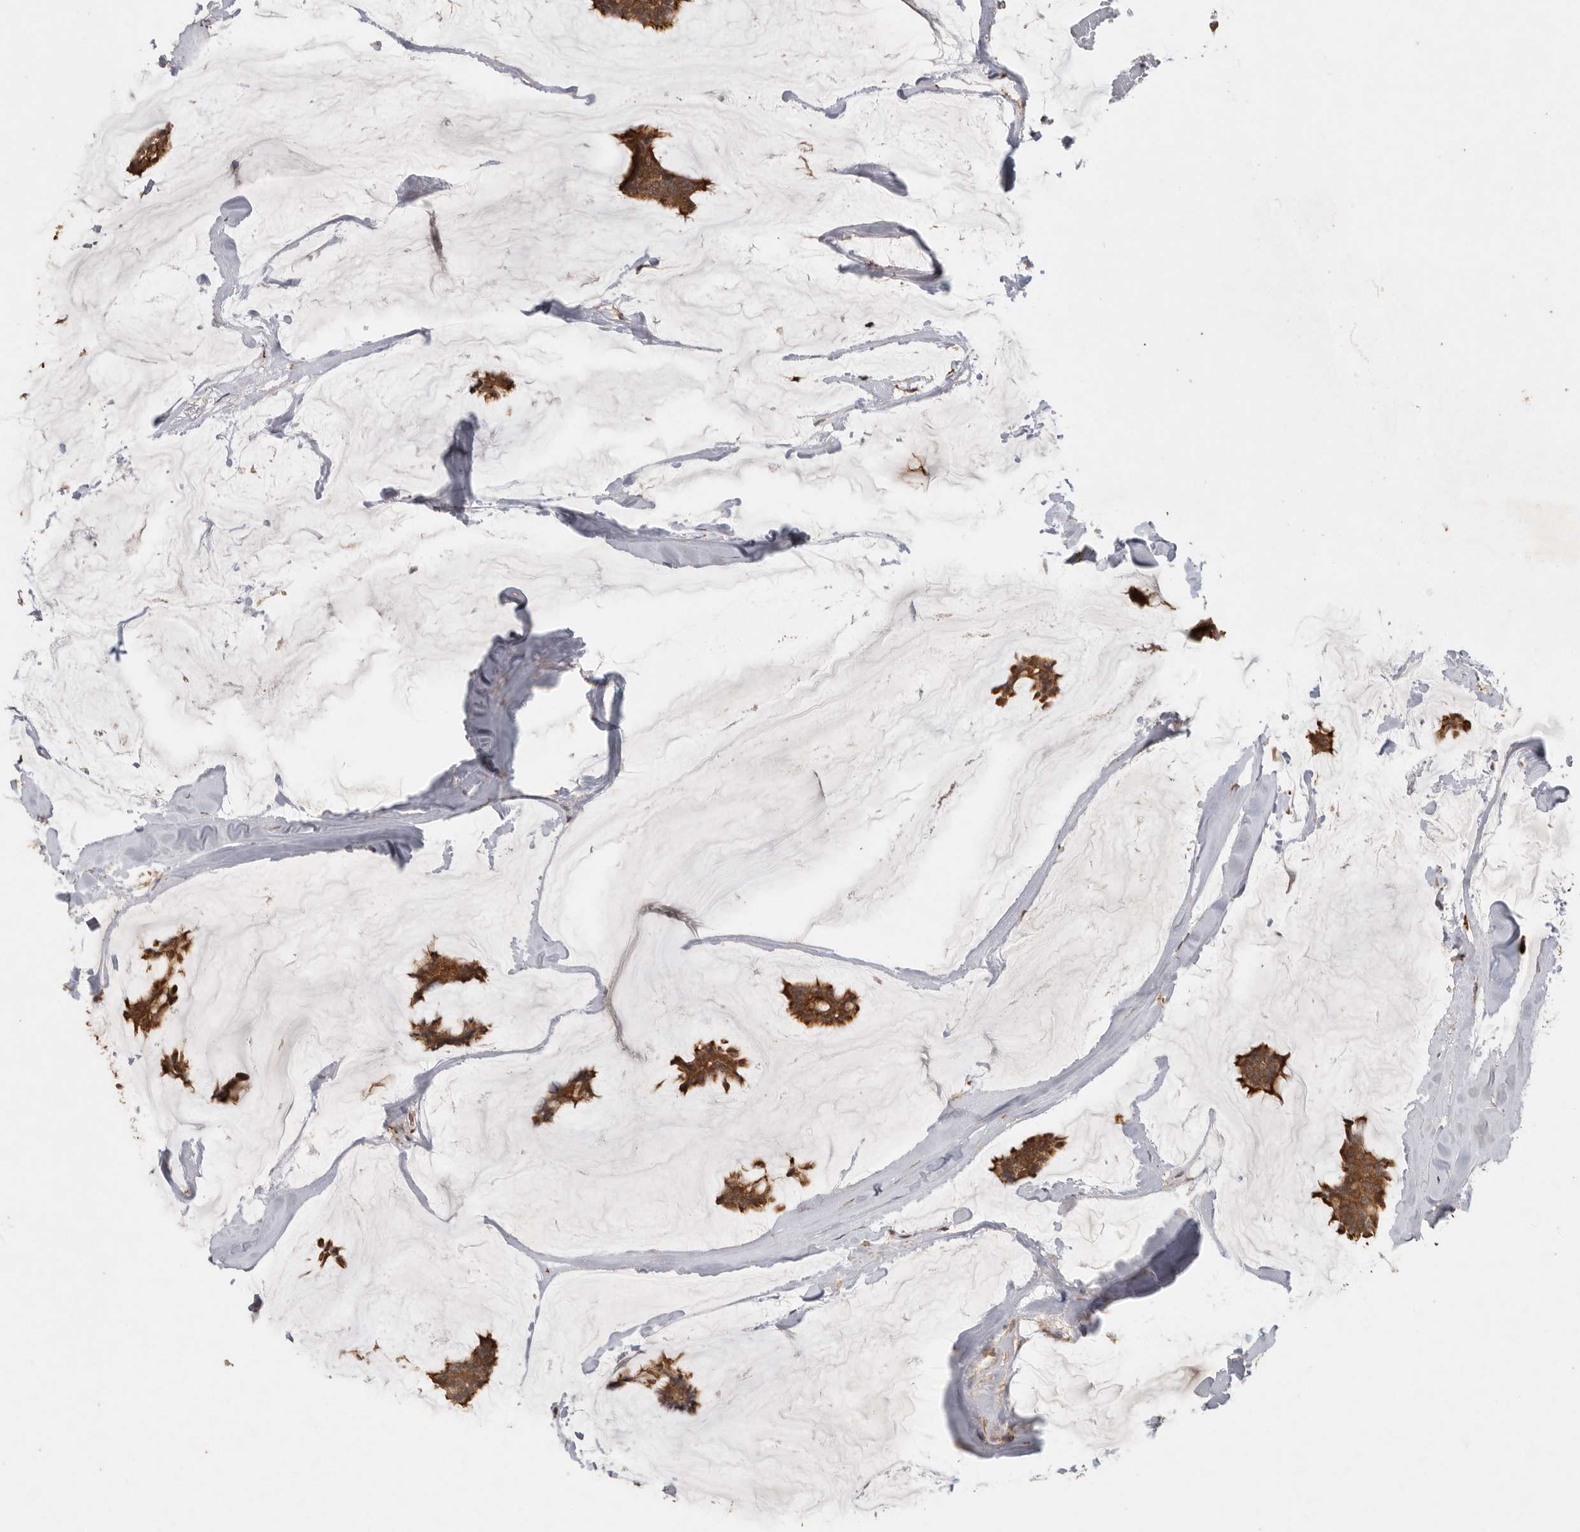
{"staining": {"intensity": "strong", "quantity": ">75%", "location": "cytoplasmic/membranous"}, "tissue": "breast cancer", "cell_type": "Tumor cells", "image_type": "cancer", "snomed": [{"axis": "morphology", "description": "Duct carcinoma"}, {"axis": "topography", "description": "Breast"}], "caption": "Human breast cancer (intraductal carcinoma) stained with a brown dye shows strong cytoplasmic/membranous positive expression in about >75% of tumor cells.", "gene": "CCT8", "patient": {"sex": "female", "age": 93}}